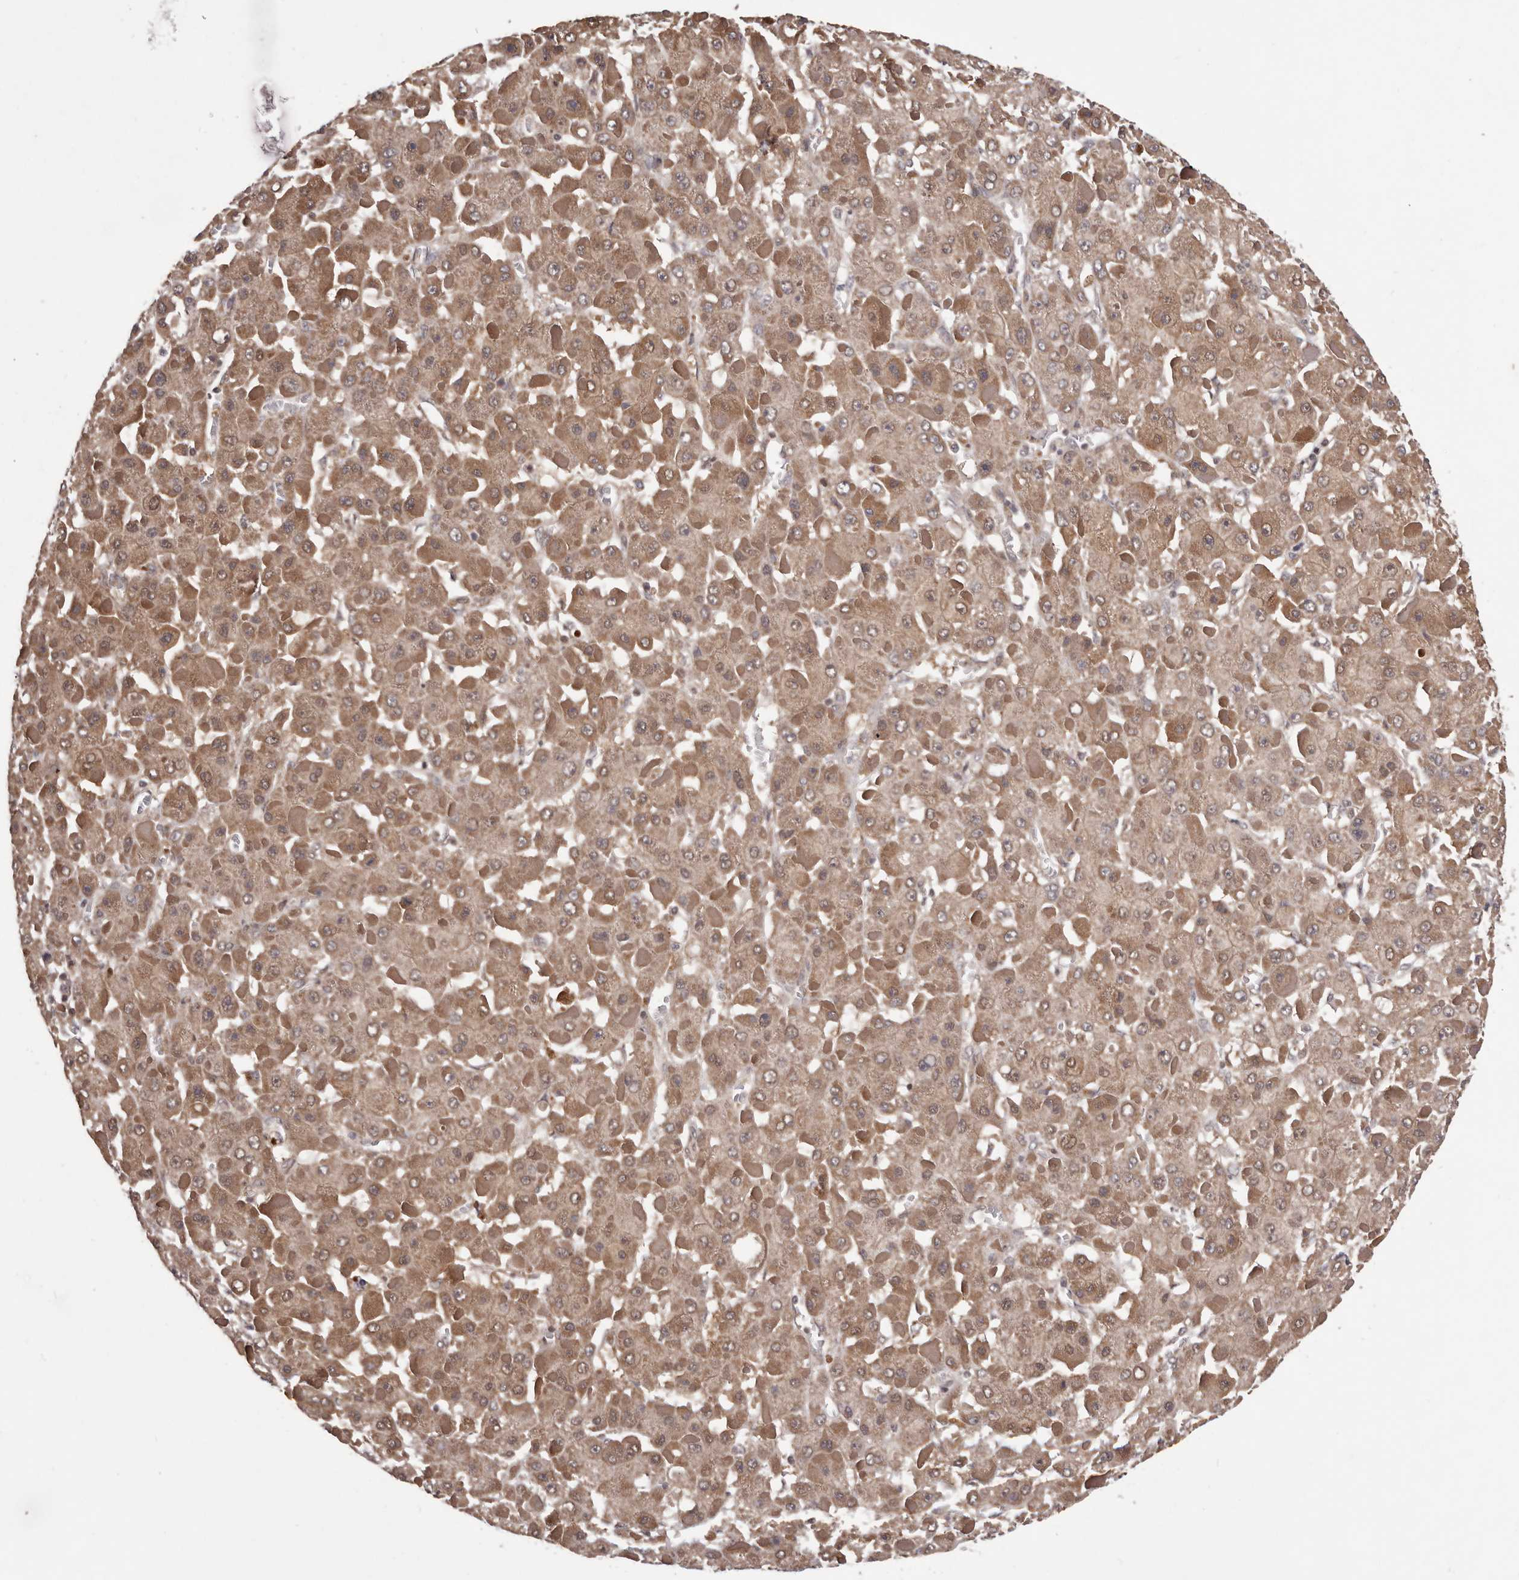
{"staining": {"intensity": "moderate", "quantity": ">75%", "location": "cytoplasmic/membranous"}, "tissue": "liver cancer", "cell_type": "Tumor cells", "image_type": "cancer", "snomed": [{"axis": "morphology", "description": "Carcinoma, Hepatocellular, NOS"}, {"axis": "topography", "description": "Liver"}], "caption": "Tumor cells exhibit moderate cytoplasmic/membranous positivity in approximately >75% of cells in liver cancer (hepatocellular carcinoma).", "gene": "CELF3", "patient": {"sex": "female", "age": 73}}